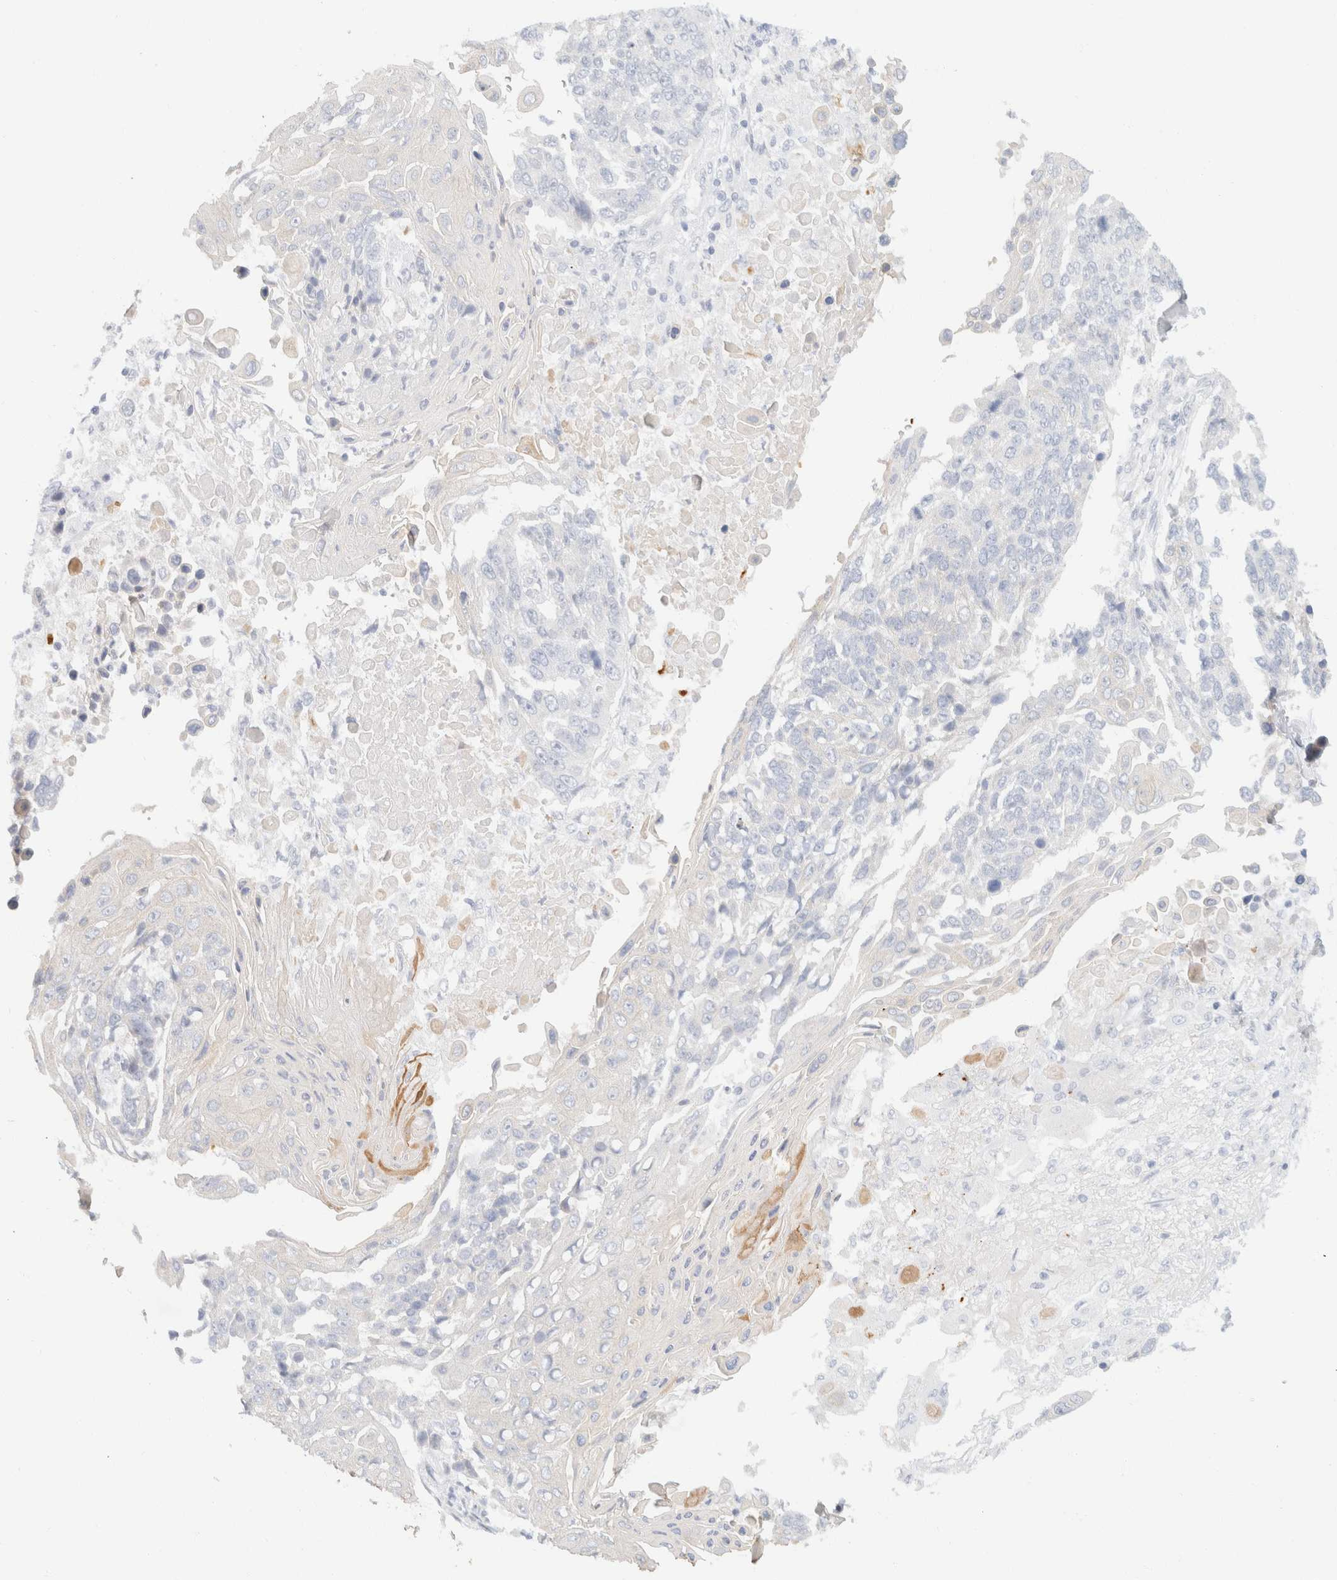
{"staining": {"intensity": "negative", "quantity": "none", "location": "none"}, "tissue": "lung cancer", "cell_type": "Tumor cells", "image_type": "cancer", "snomed": [{"axis": "morphology", "description": "Squamous cell carcinoma, NOS"}, {"axis": "topography", "description": "Lung"}], "caption": "DAB immunohistochemical staining of squamous cell carcinoma (lung) displays no significant expression in tumor cells. The staining is performed using DAB (3,3'-diaminobenzidine) brown chromogen with nuclei counter-stained in using hematoxylin.", "gene": "KRT20", "patient": {"sex": "male", "age": 66}}